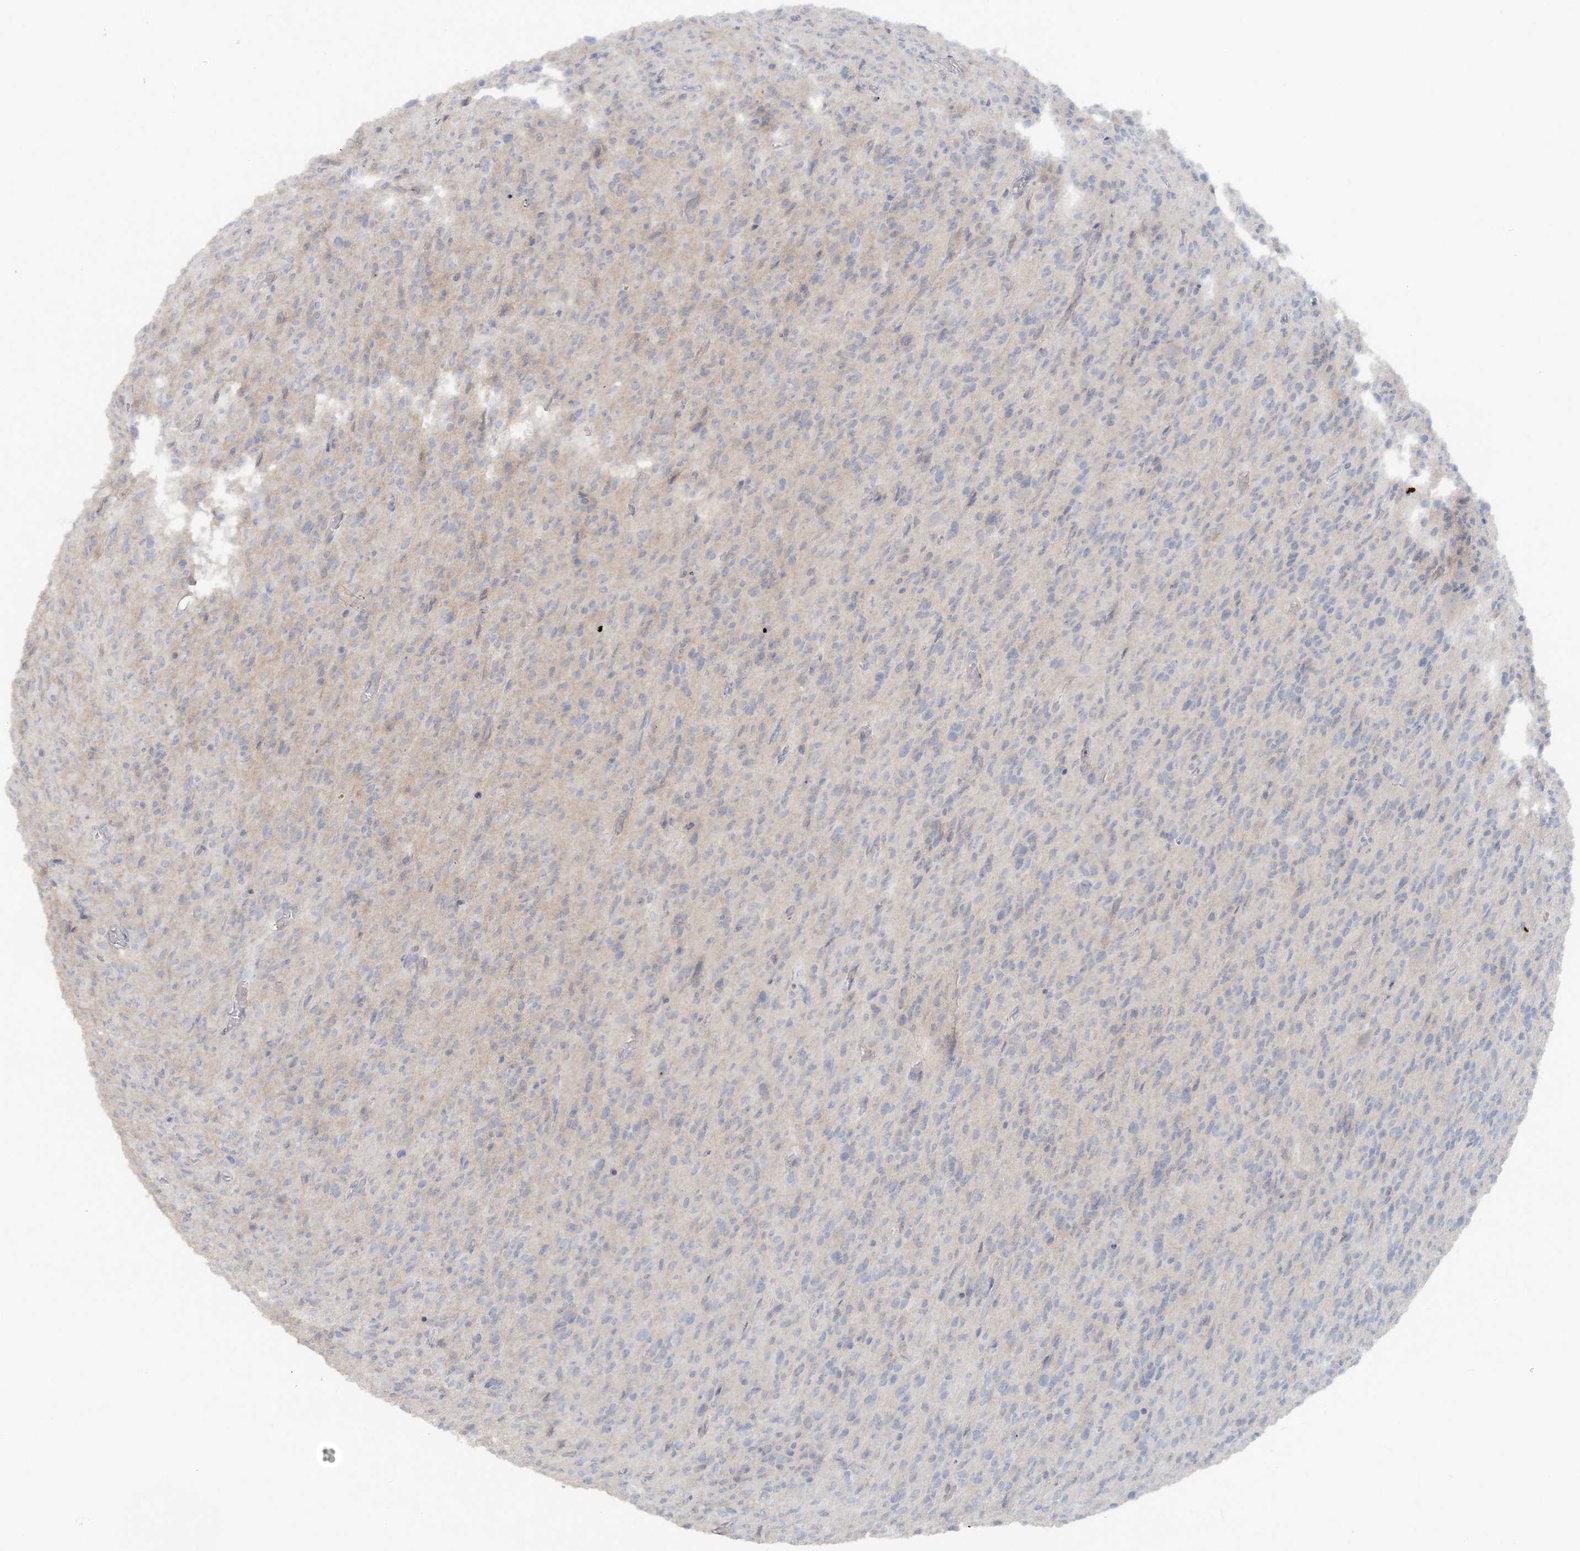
{"staining": {"intensity": "negative", "quantity": "none", "location": "none"}, "tissue": "glioma", "cell_type": "Tumor cells", "image_type": "cancer", "snomed": [{"axis": "morphology", "description": "Glioma, malignant, High grade"}, {"axis": "topography", "description": "Brain"}], "caption": "An image of malignant high-grade glioma stained for a protein reveals no brown staining in tumor cells.", "gene": "ATP11A", "patient": {"sex": "female", "age": 57}}